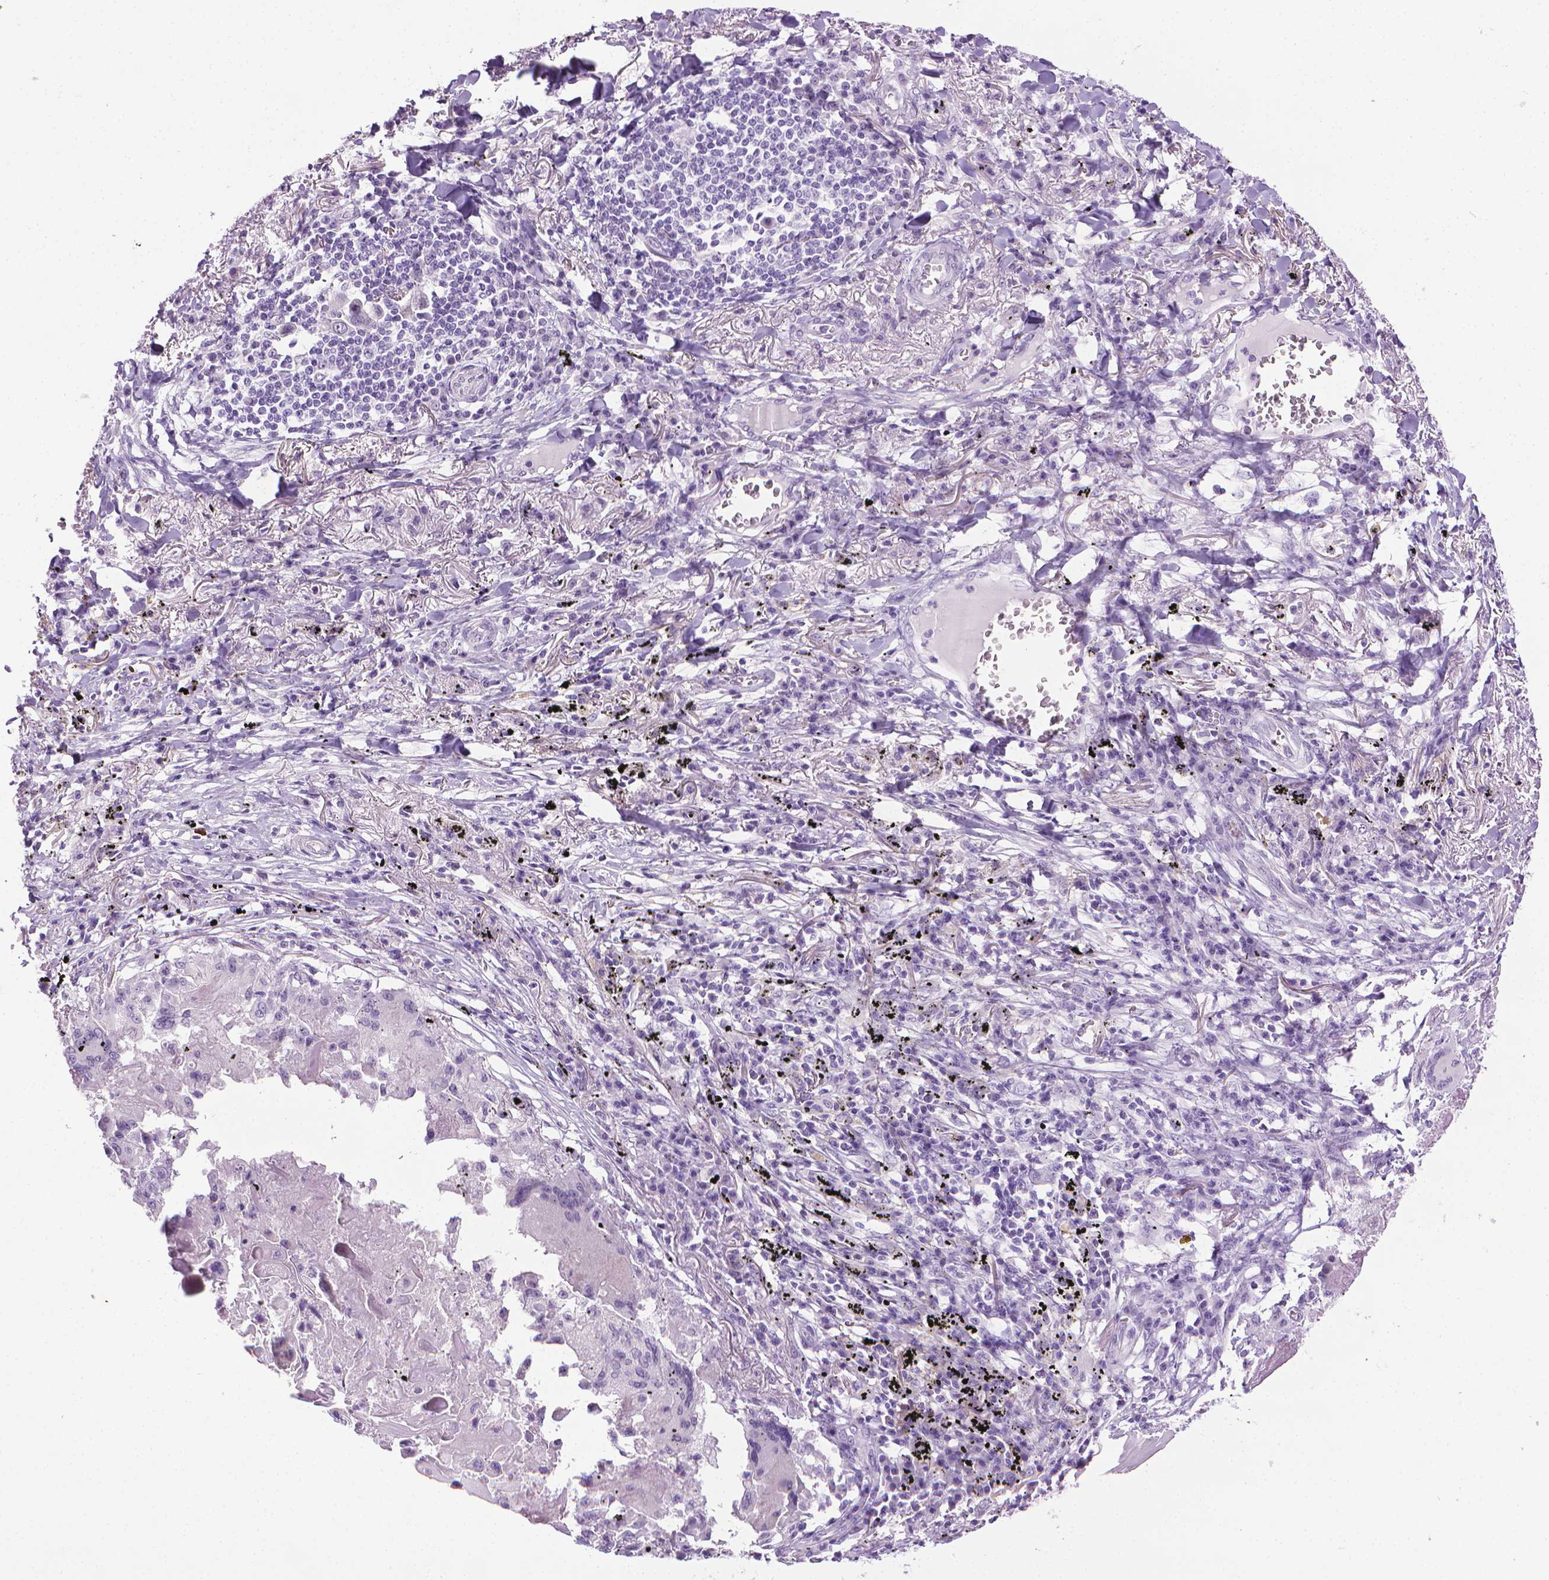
{"staining": {"intensity": "negative", "quantity": "none", "location": "none"}, "tissue": "lung cancer", "cell_type": "Tumor cells", "image_type": "cancer", "snomed": [{"axis": "morphology", "description": "Squamous cell carcinoma, NOS"}, {"axis": "topography", "description": "Lung"}], "caption": "Immunohistochemical staining of human lung cancer shows no significant expression in tumor cells. (Brightfield microscopy of DAB (3,3'-diaminobenzidine) immunohistochemistry at high magnification).", "gene": "DNAI7", "patient": {"sex": "male", "age": 78}}